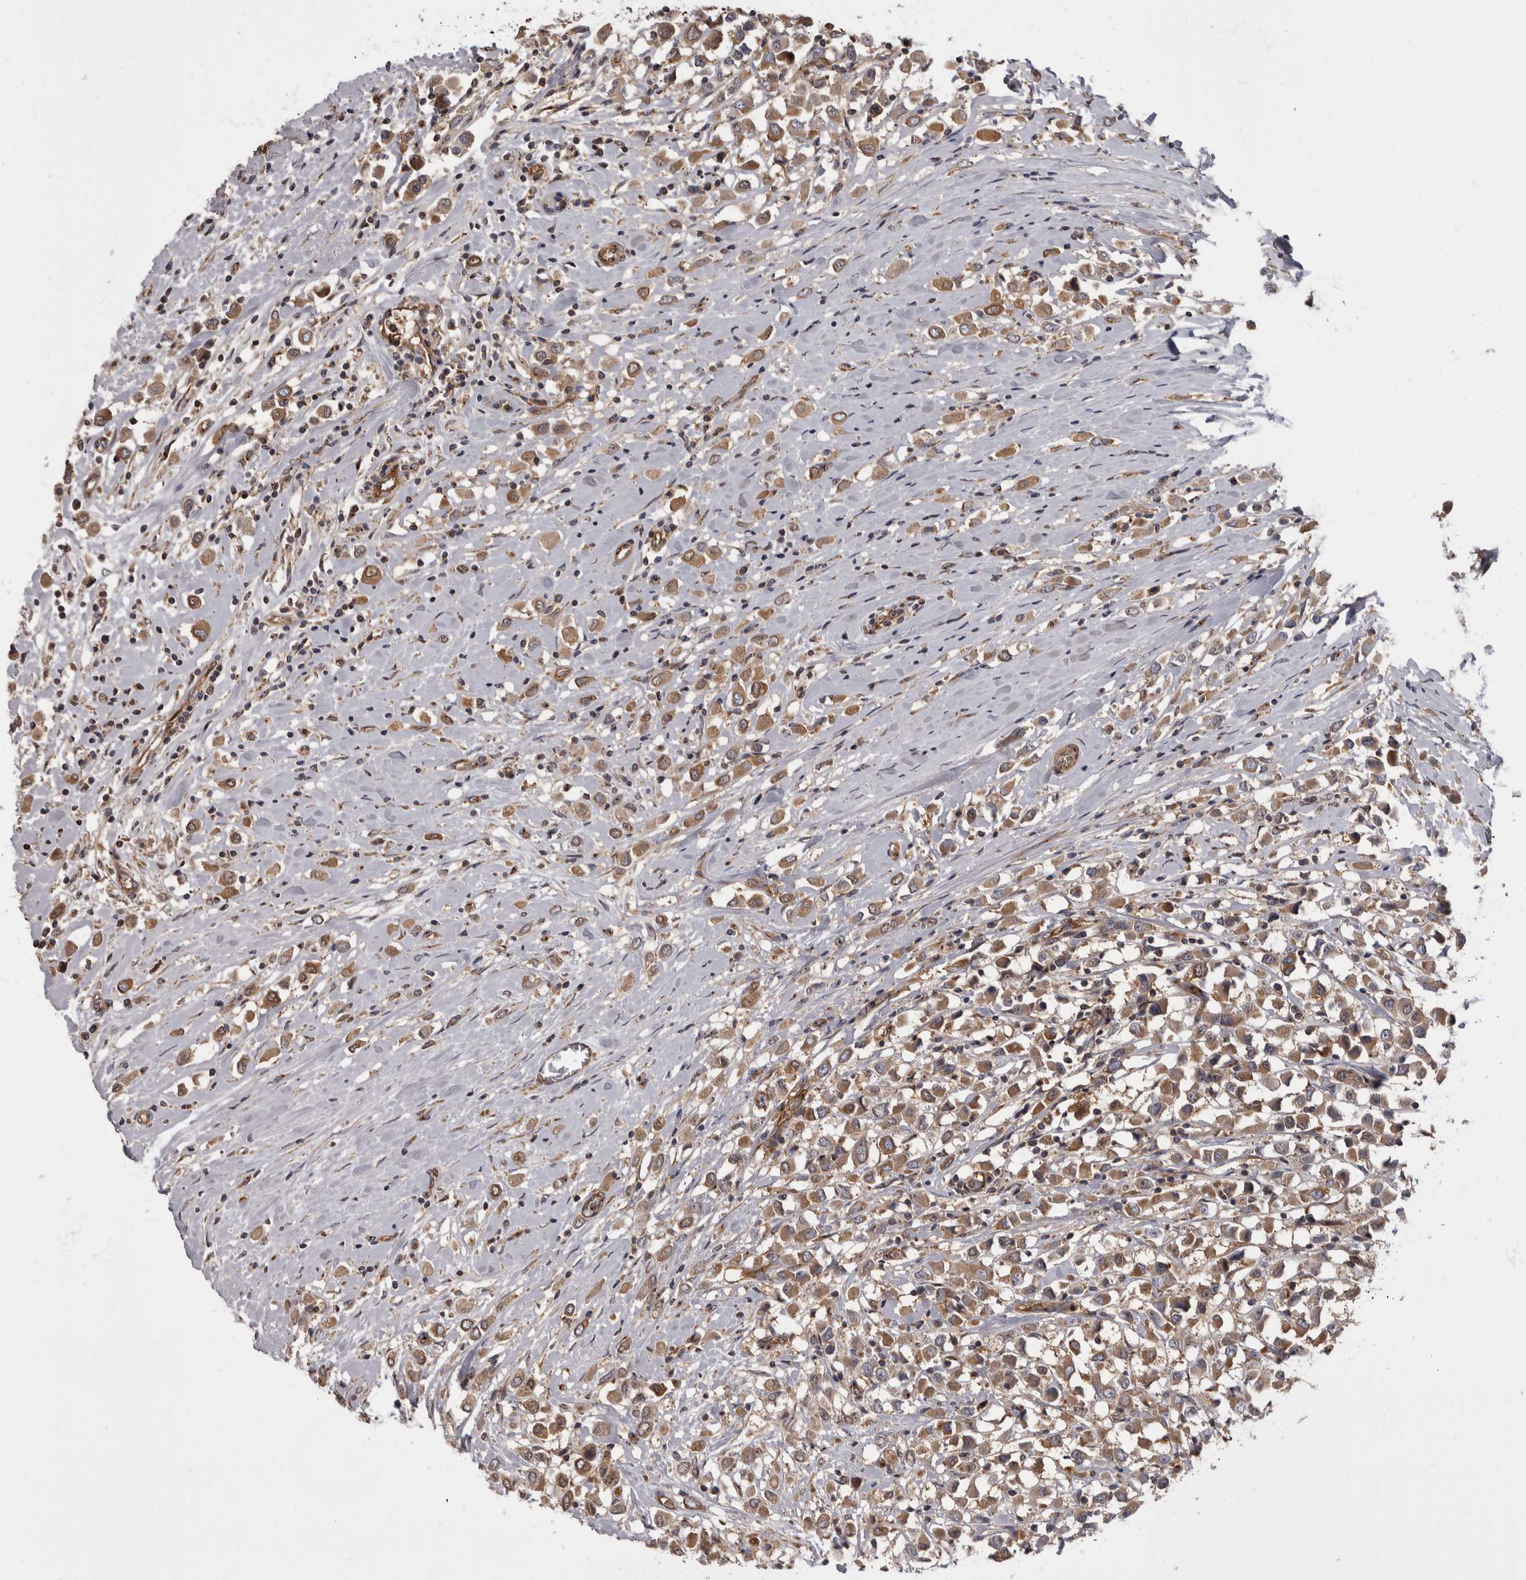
{"staining": {"intensity": "moderate", "quantity": ">75%", "location": "cytoplasmic/membranous"}, "tissue": "breast cancer", "cell_type": "Tumor cells", "image_type": "cancer", "snomed": [{"axis": "morphology", "description": "Duct carcinoma"}, {"axis": "topography", "description": "Breast"}], "caption": "Tumor cells demonstrate medium levels of moderate cytoplasmic/membranous staining in approximately >75% of cells in human invasive ductal carcinoma (breast).", "gene": "HOOK3", "patient": {"sex": "female", "age": 61}}